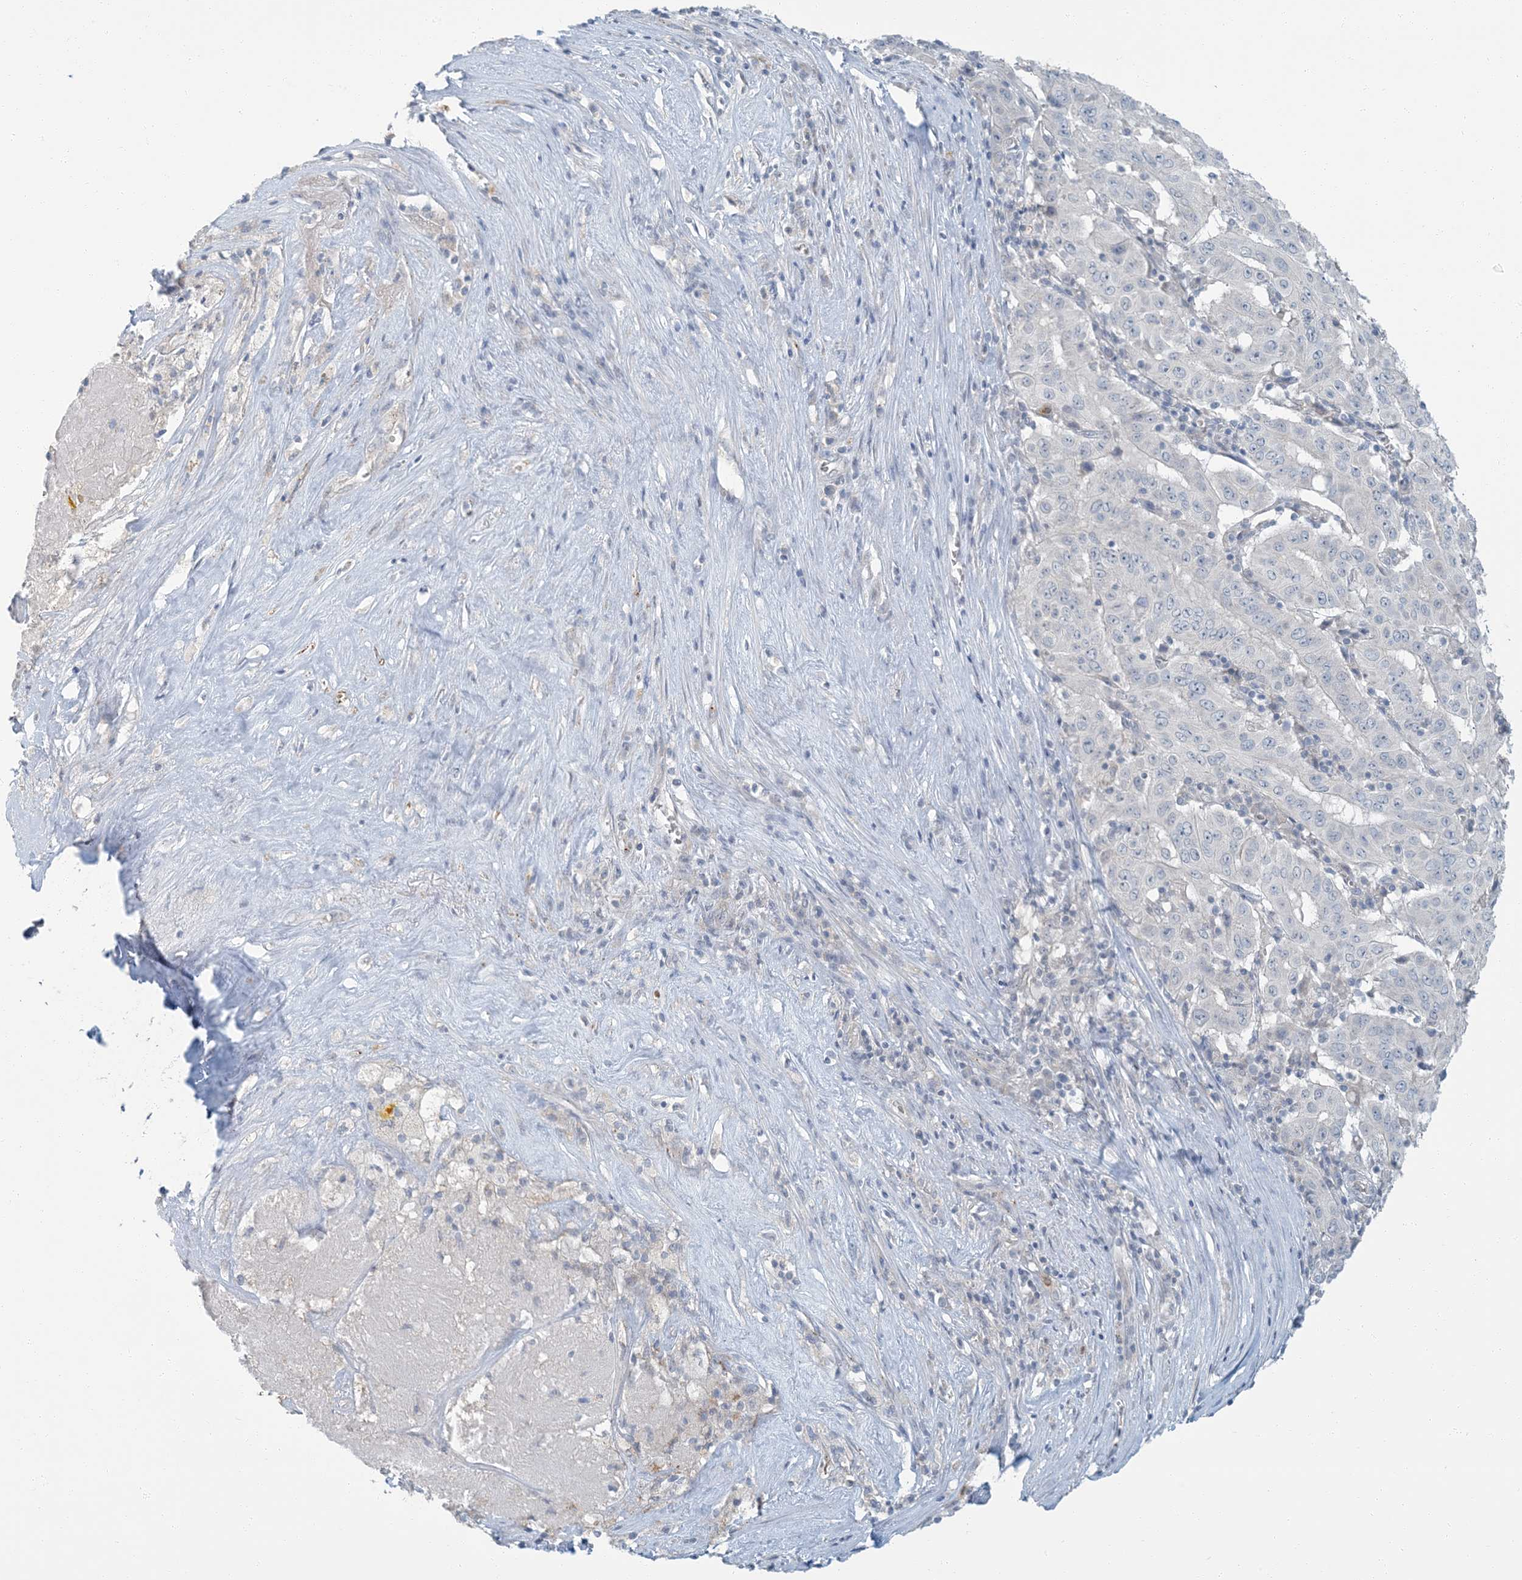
{"staining": {"intensity": "negative", "quantity": "none", "location": "none"}, "tissue": "pancreatic cancer", "cell_type": "Tumor cells", "image_type": "cancer", "snomed": [{"axis": "morphology", "description": "Adenocarcinoma, NOS"}, {"axis": "topography", "description": "Pancreas"}], "caption": "IHC of pancreatic cancer reveals no expression in tumor cells.", "gene": "EPHA4", "patient": {"sex": "male", "age": 63}}